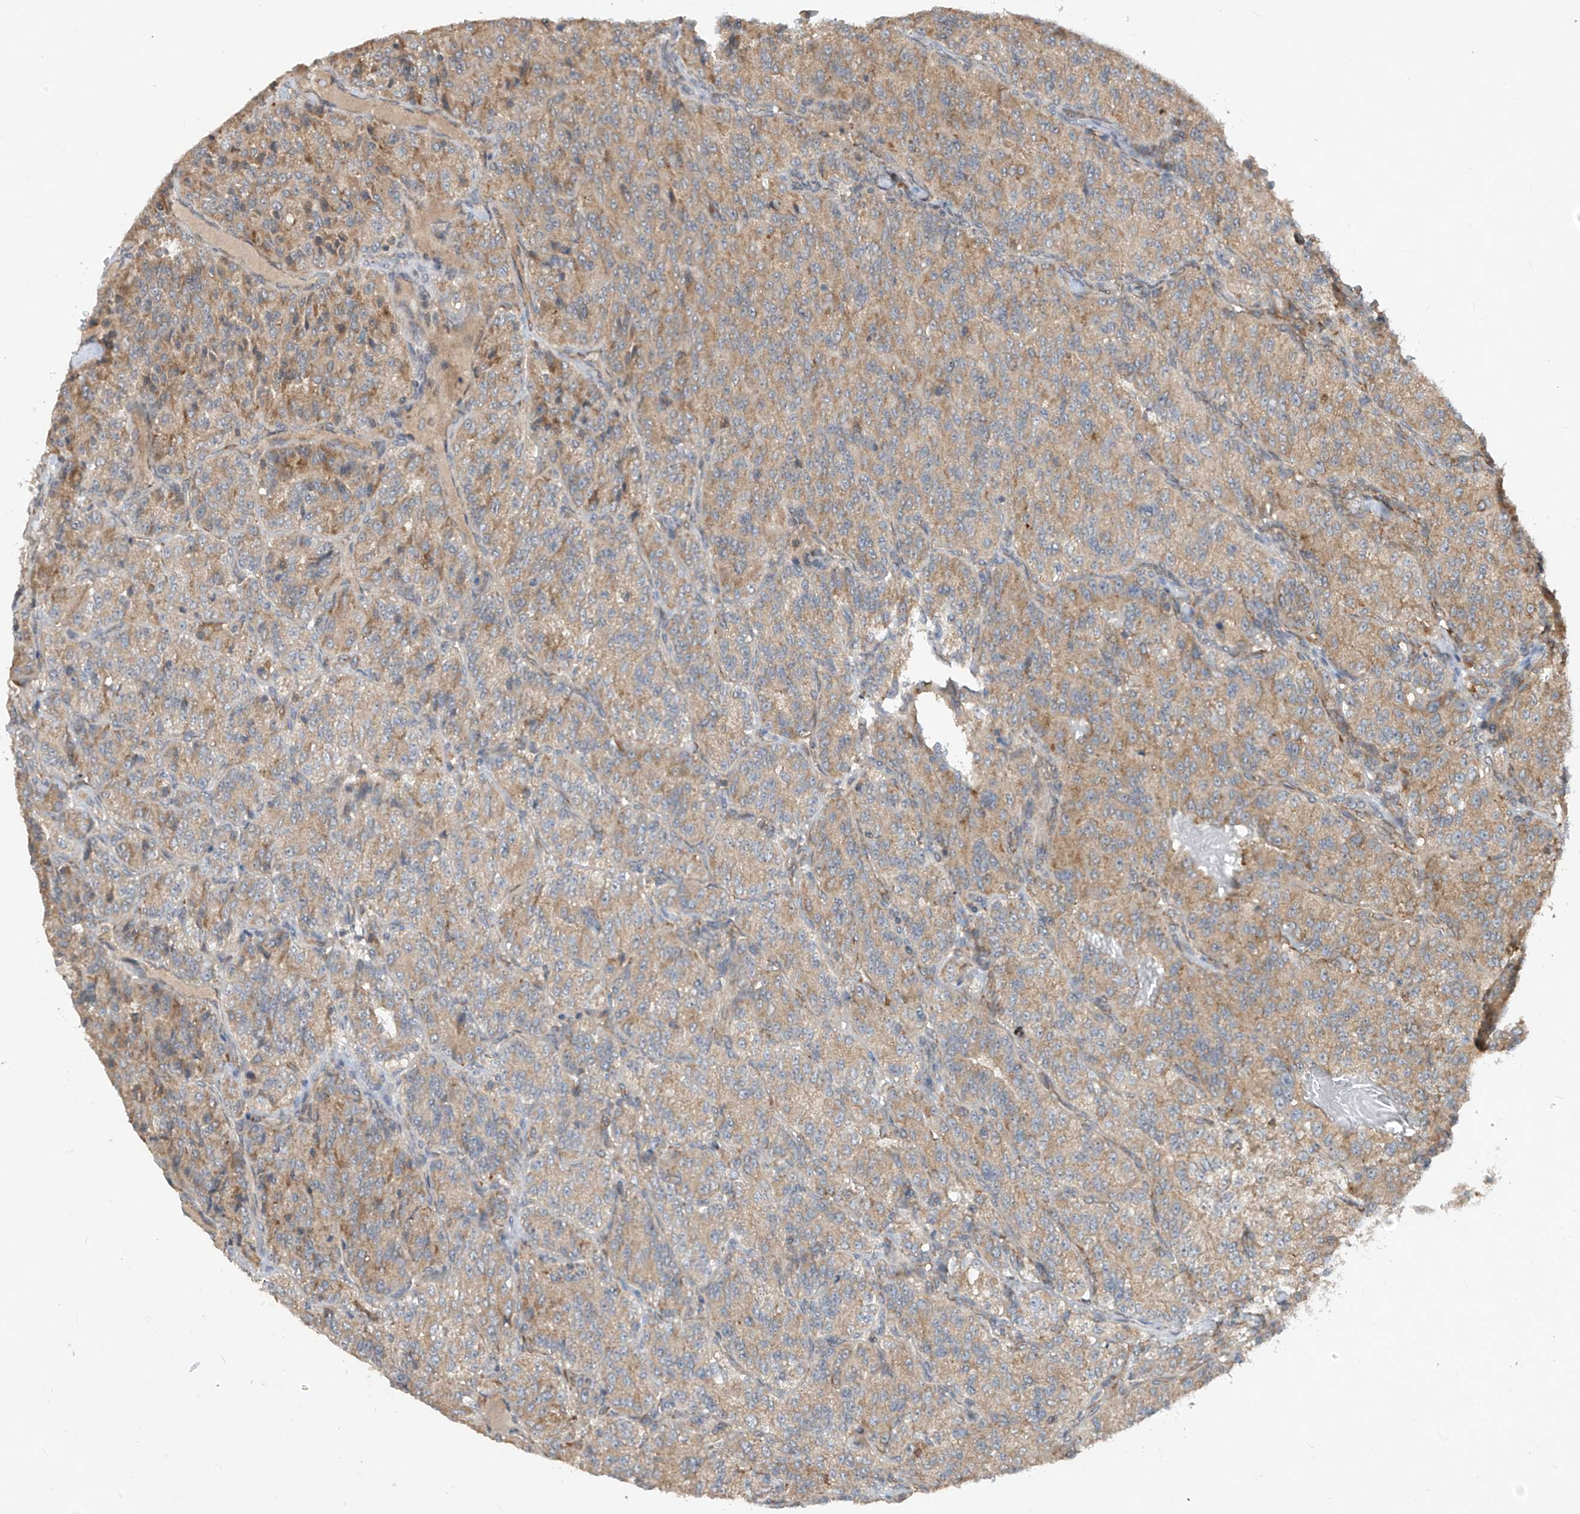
{"staining": {"intensity": "weak", "quantity": ">75%", "location": "cytoplasmic/membranous"}, "tissue": "renal cancer", "cell_type": "Tumor cells", "image_type": "cancer", "snomed": [{"axis": "morphology", "description": "Adenocarcinoma, NOS"}, {"axis": "topography", "description": "Kidney"}], "caption": "Renal adenocarcinoma stained with immunohistochemistry (IHC) shows weak cytoplasmic/membranous staining in approximately >75% of tumor cells. (DAB (3,3'-diaminobenzidine) IHC with brightfield microscopy, high magnification).", "gene": "RPL34", "patient": {"sex": "female", "age": 63}}